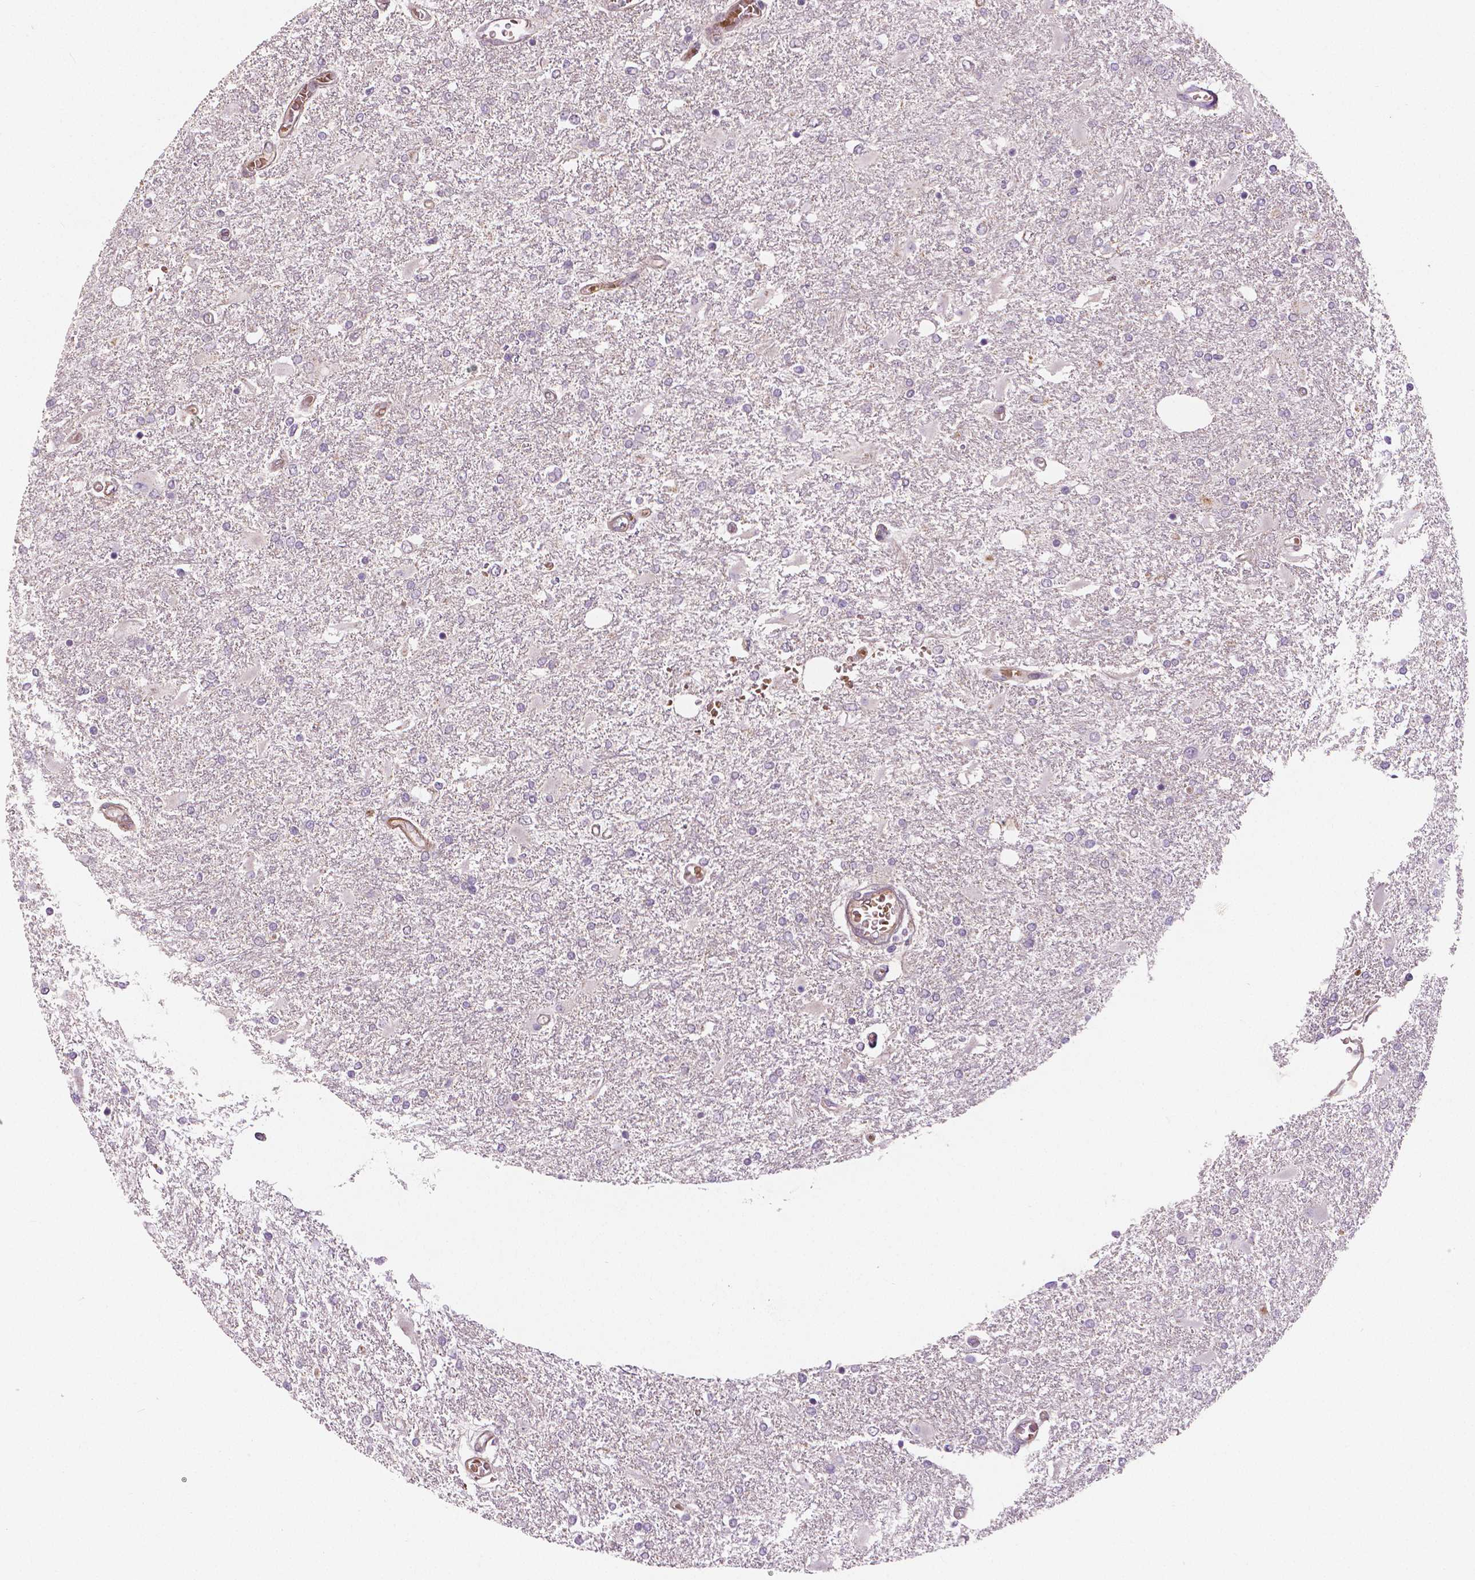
{"staining": {"intensity": "negative", "quantity": "none", "location": "none"}, "tissue": "glioma", "cell_type": "Tumor cells", "image_type": "cancer", "snomed": [{"axis": "morphology", "description": "Glioma, malignant, High grade"}, {"axis": "topography", "description": "Cerebral cortex"}], "caption": "The immunohistochemistry (IHC) image has no significant staining in tumor cells of malignant glioma (high-grade) tissue.", "gene": "FLT1", "patient": {"sex": "male", "age": 79}}